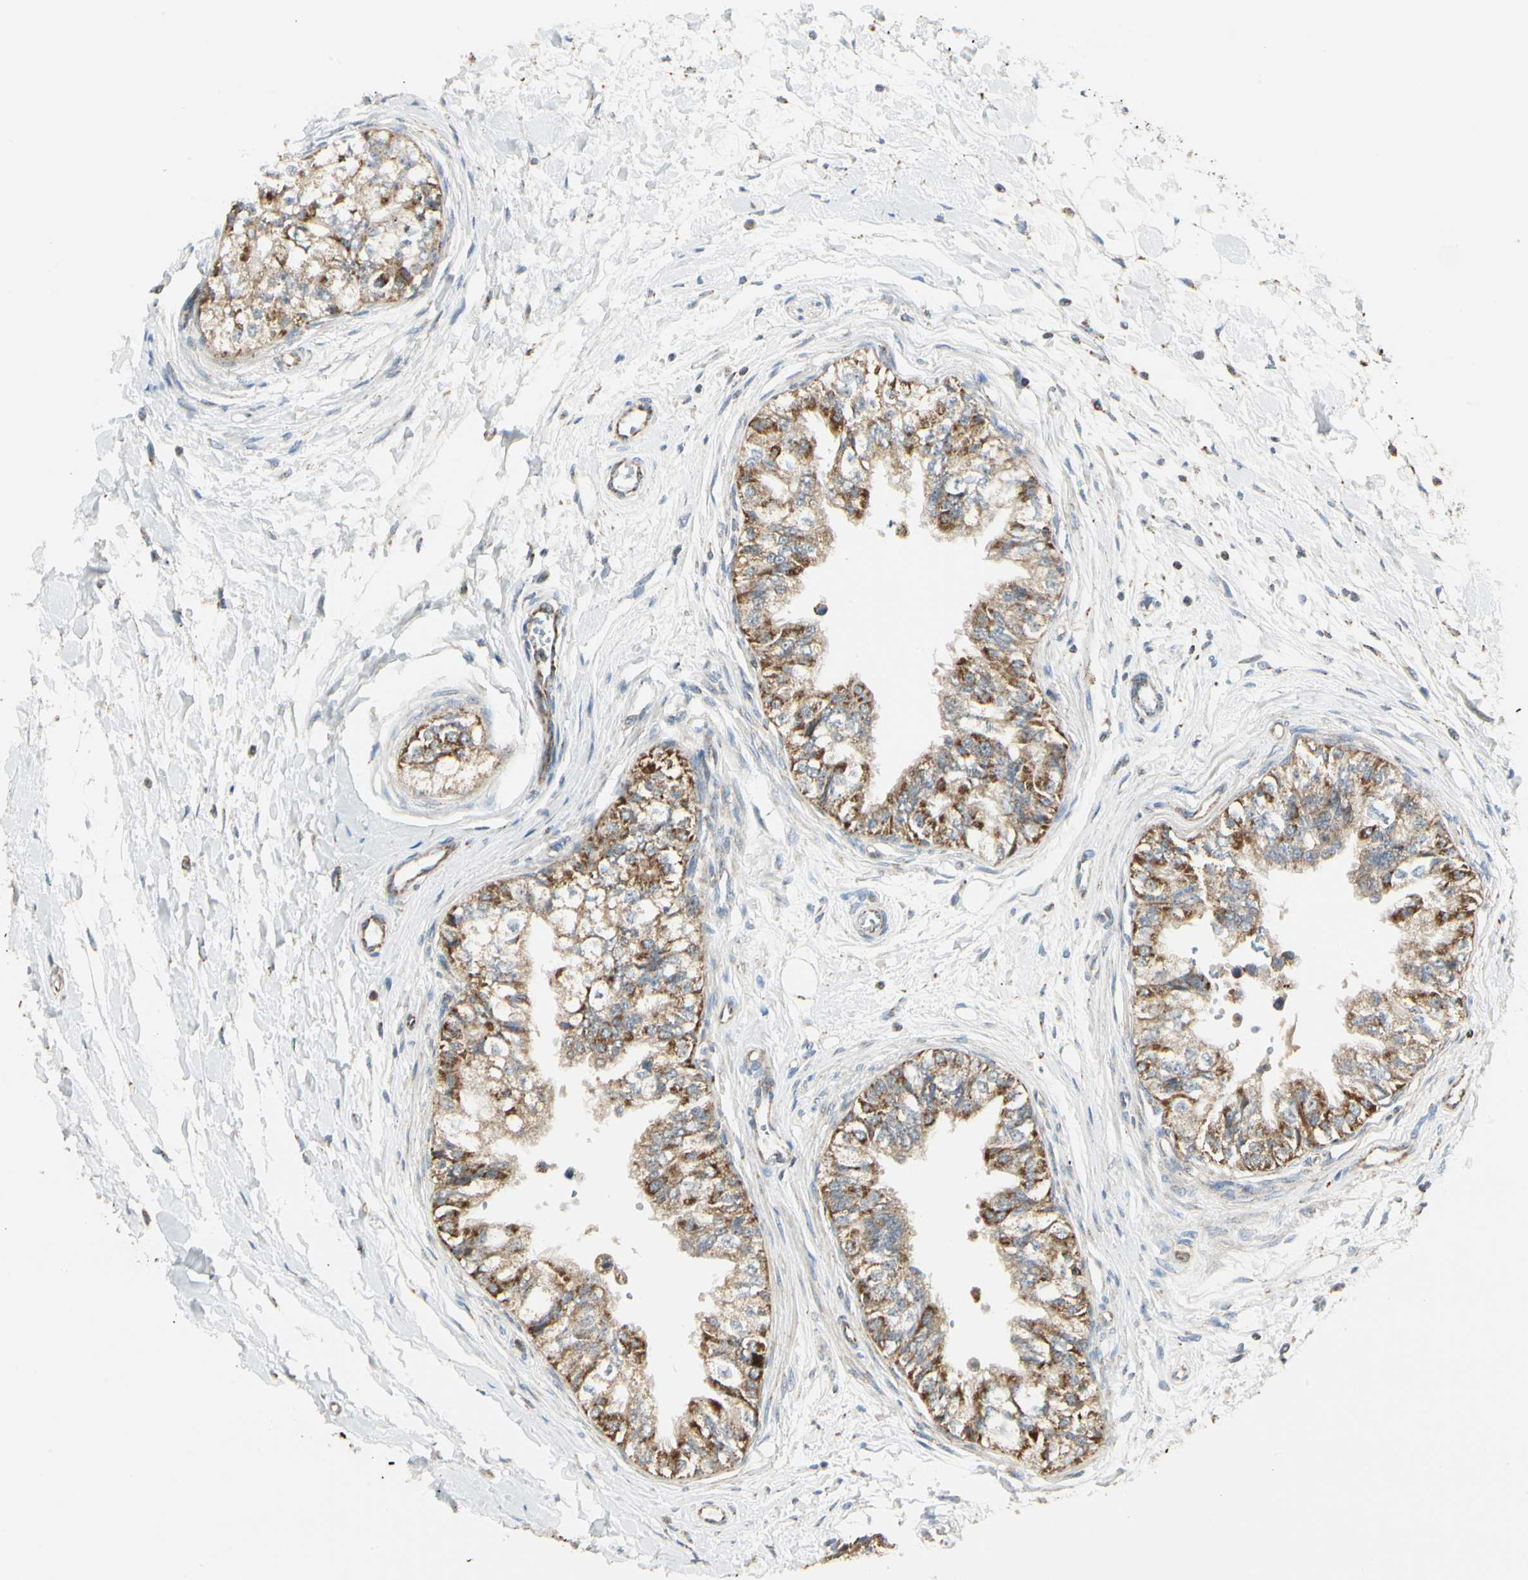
{"staining": {"intensity": "strong", "quantity": ">75%", "location": "cytoplasmic/membranous"}, "tissue": "epididymis", "cell_type": "Glandular cells", "image_type": "normal", "snomed": [{"axis": "morphology", "description": "Normal tissue, NOS"}, {"axis": "morphology", "description": "Adenocarcinoma, metastatic, NOS"}, {"axis": "topography", "description": "Testis"}, {"axis": "topography", "description": "Epididymis"}], "caption": "Immunohistochemistry (IHC) image of benign epididymis: epididymis stained using immunohistochemistry shows high levels of strong protein expression localized specifically in the cytoplasmic/membranous of glandular cells, appearing as a cytoplasmic/membranous brown color.", "gene": "ANKS6", "patient": {"sex": "male", "age": 26}}